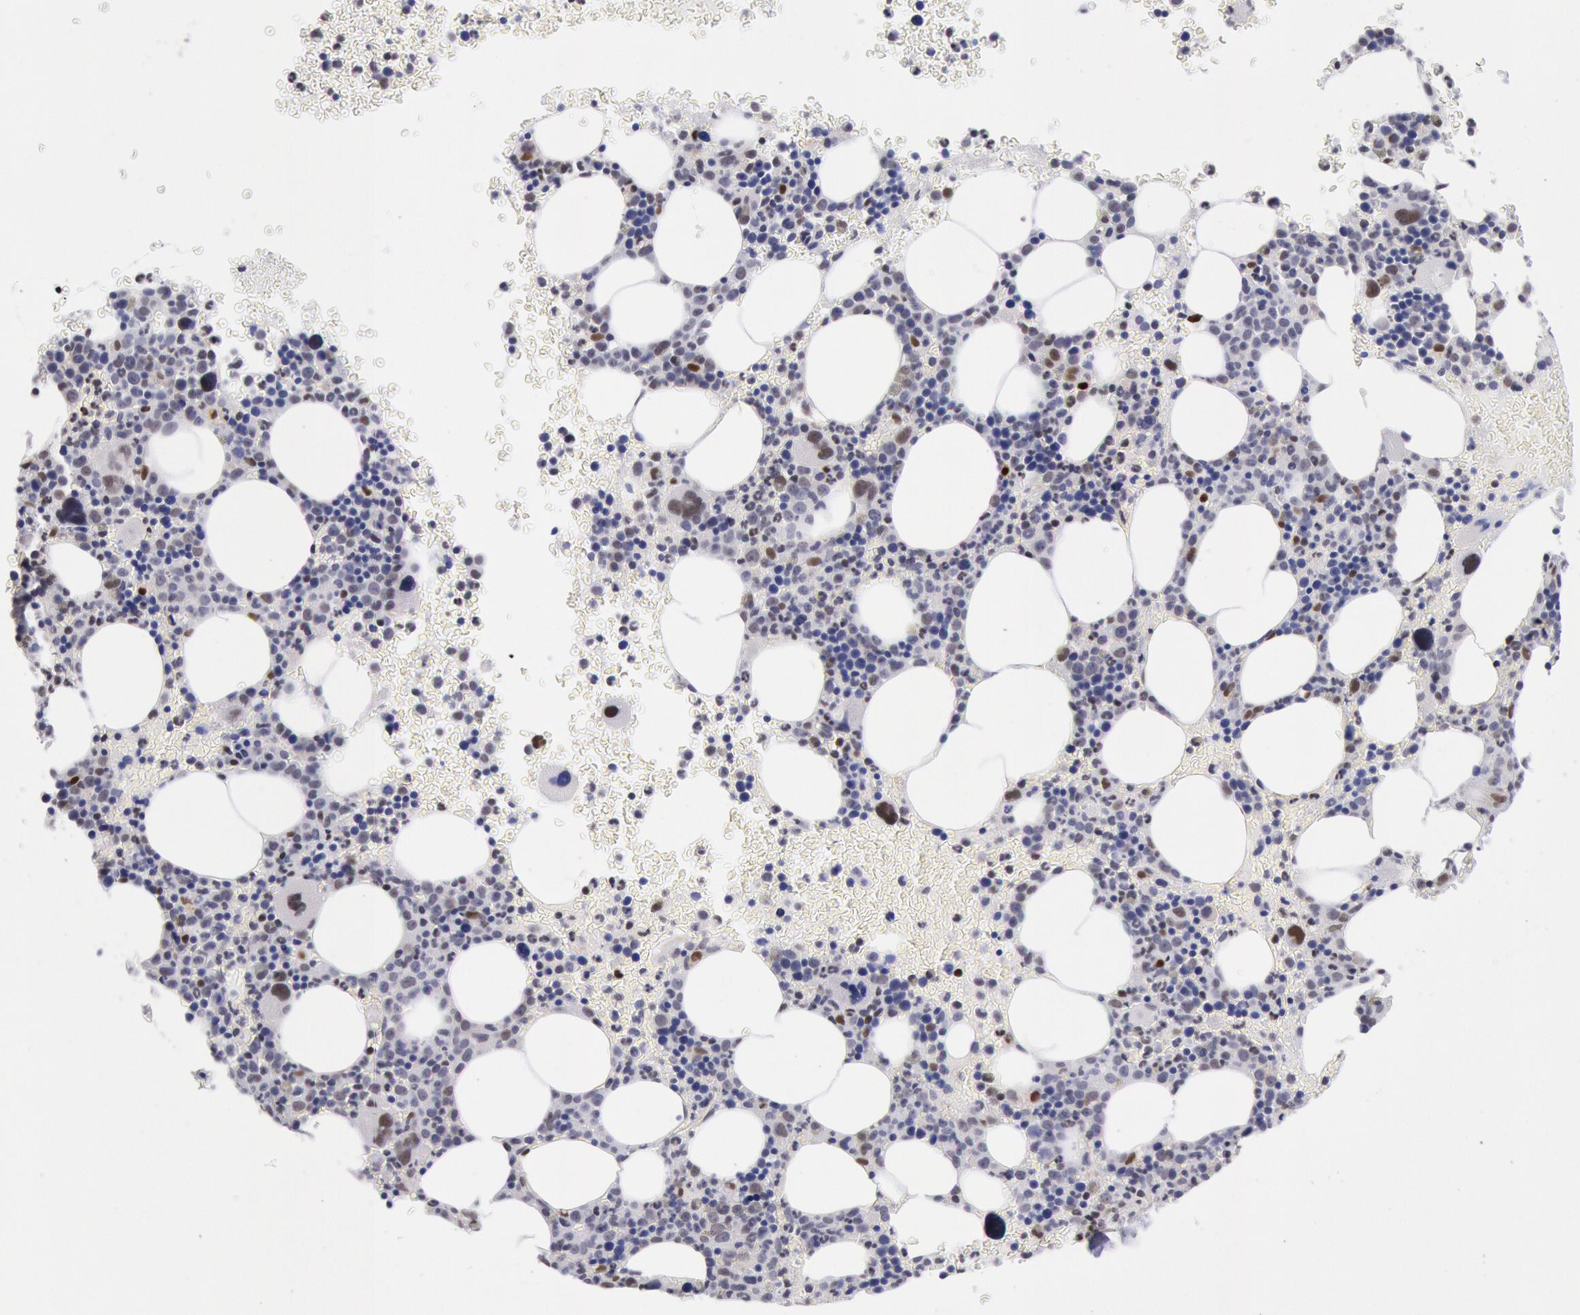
{"staining": {"intensity": "moderate", "quantity": "<25%", "location": "nuclear"}, "tissue": "bone marrow", "cell_type": "Hematopoietic cells", "image_type": "normal", "snomed": [{"axis": "morphology", "description": "Normal tissue, NOS"}, {"axis": "topography", "description": "Bone marrow"}], "caption": "Human bone marrow stained with a brown dye shows moderate nuclear positive positivity in approximately <25% of hematopoietic cells.", "gene": "RPS6KA5", "patient": {"sex": "male", "age": 69}}